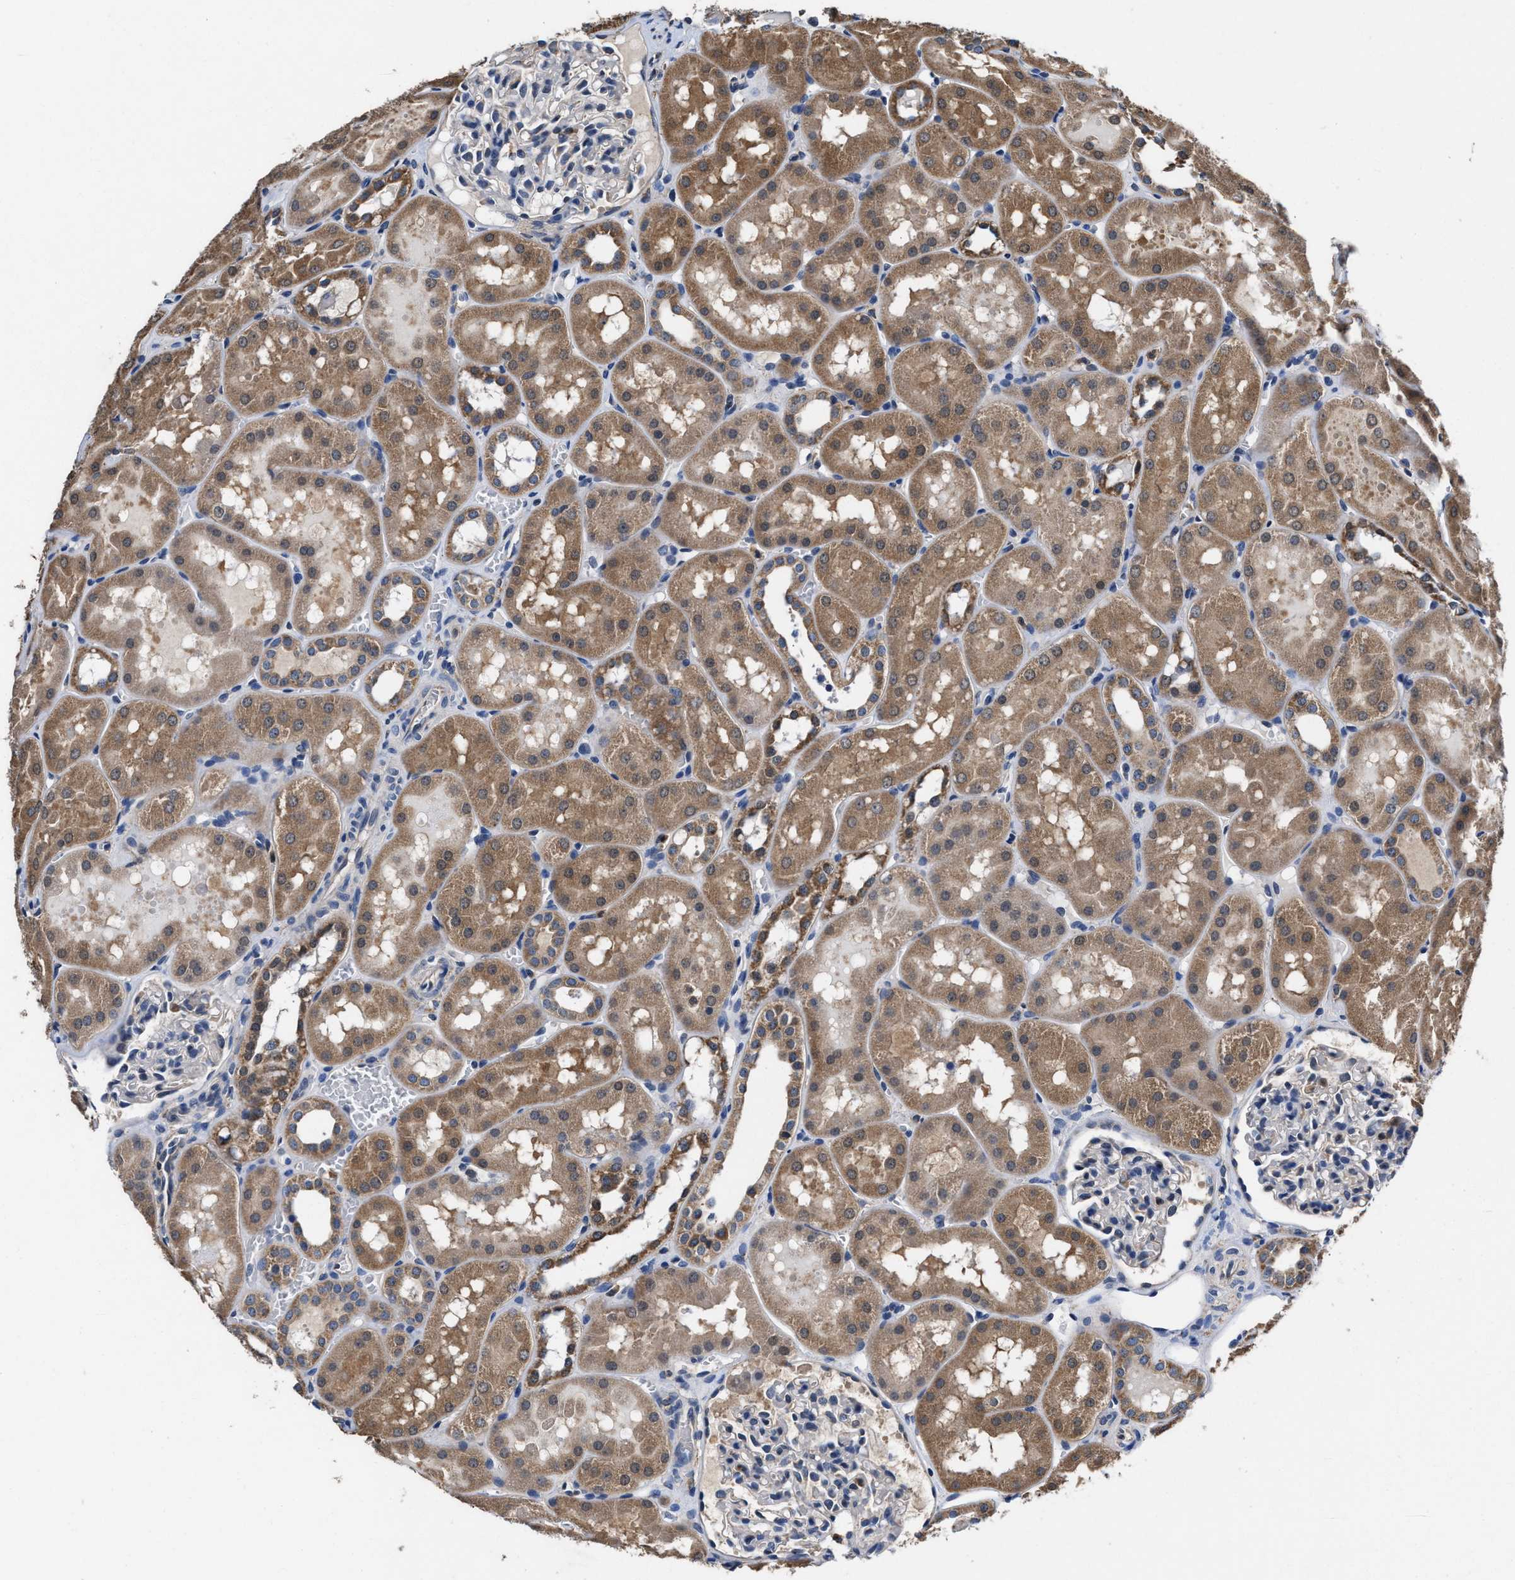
{"staining": {"intensity": "weak", "quantity": "<25%", "location": "cytoplasmic/membranous"}, "tissue": "kidney", "cell_type": "Cells in glomeruli", "image_type": "normal", "snomed": [{"axis": "morphology", "description": "Normal tissue, NOS"}, {"axis": "topography", "description": "Kidney"}, {"axis": "topography", "description": "Urinary bladder"}], "caption": "Immunohistochemistry (IHC) micrograph of unremarkable human kidney stained for a protein (brown), which reveals no staining in cells in glomeruli. (DAB immunohistochemistry with hematoxylin counter stain).", "gene": "ACLY", "patient": {"sex": "male", "age": 16}}